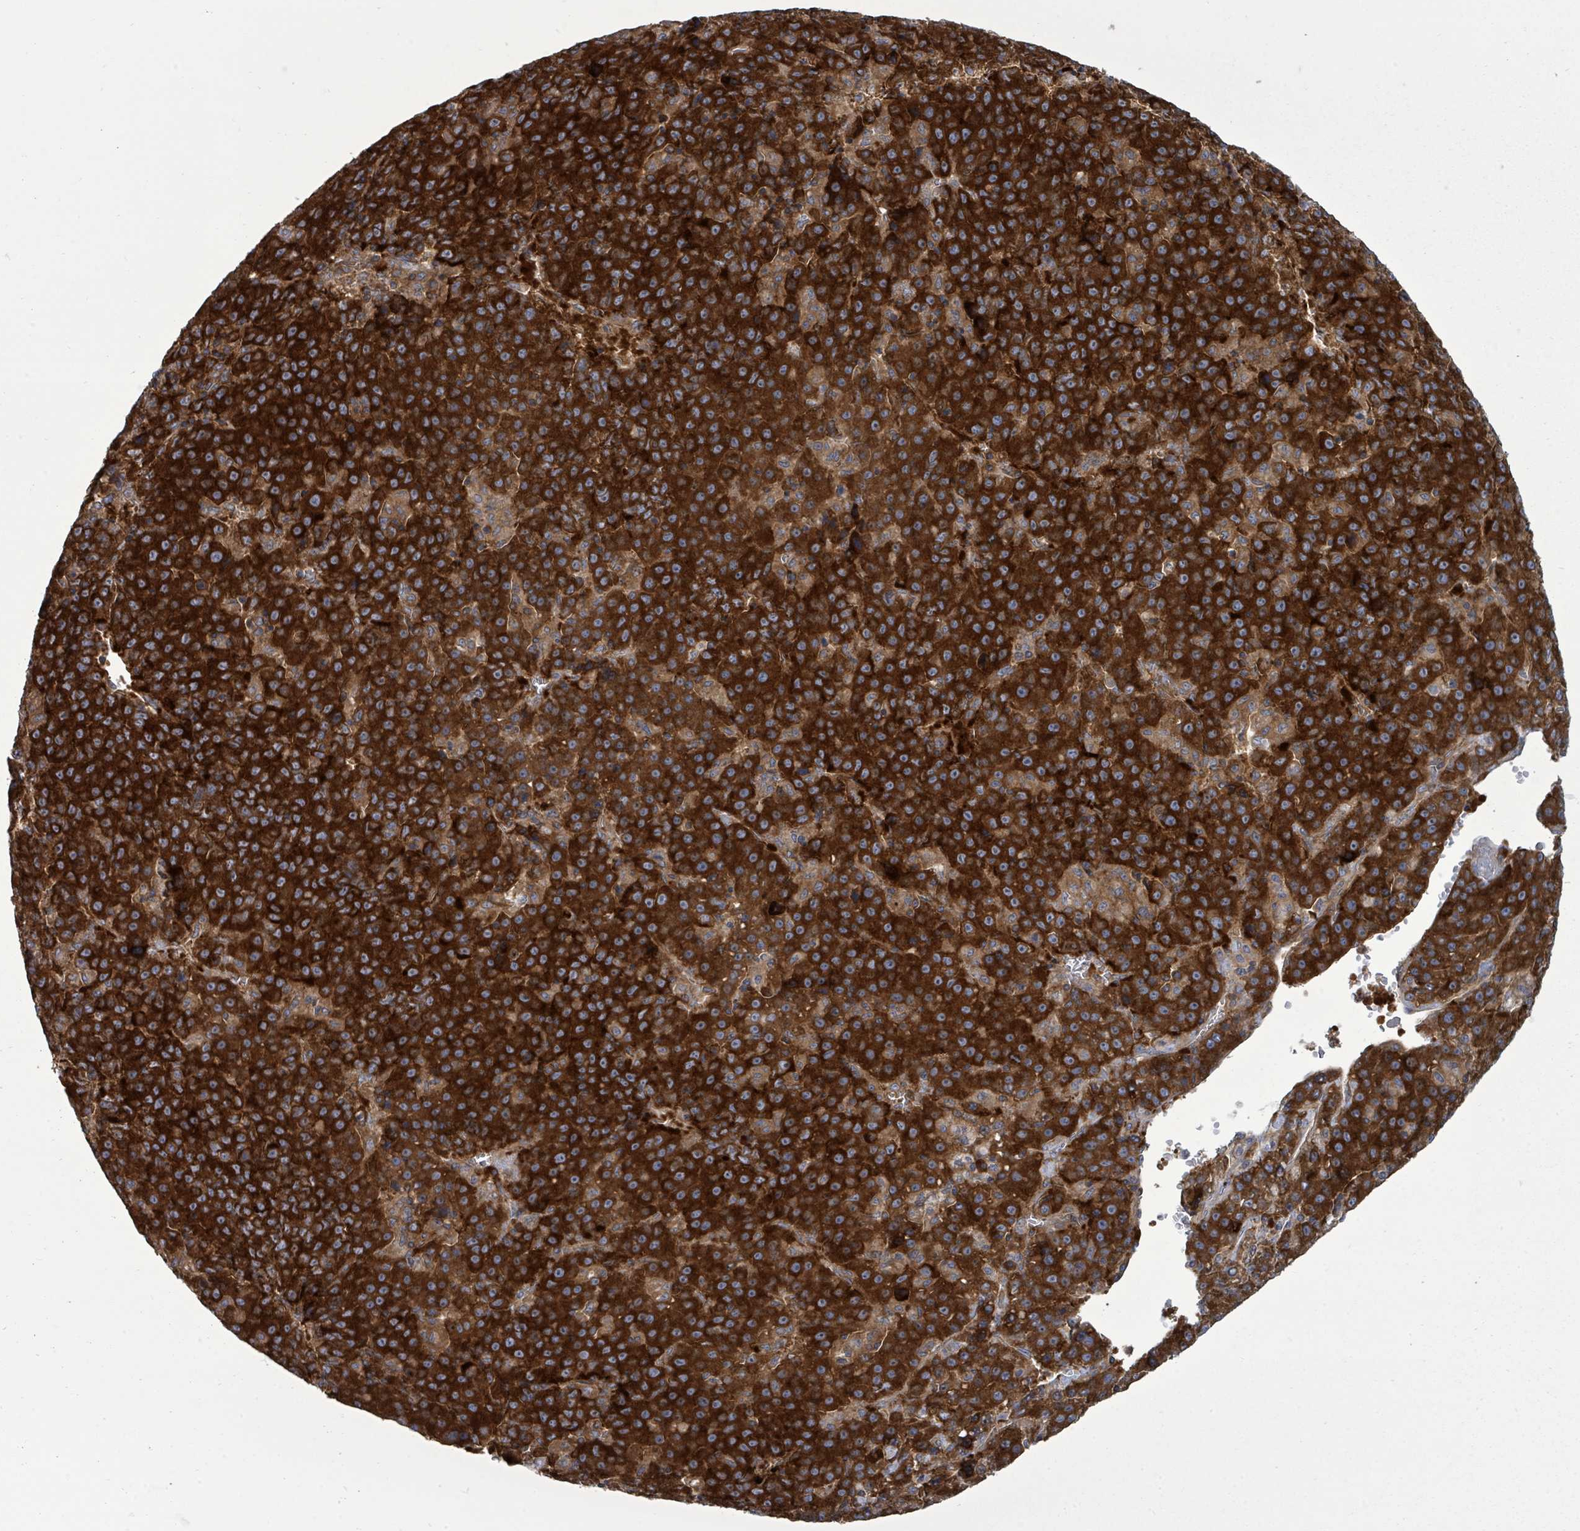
{"staining": {"intensity": "strong", "quantity": ">75%", "location": "cytoplasmic/membranous"}, "tissue": "liver cancer", "cell_type": "Tumor cells", "image_type": "cancer", "snomed": [{"axis": "morphology", "description": "Carcinoma, Hepatocellular, NOS"}, {"axis": "topography", "description": "Liver"}], "caption": "Protein analysis of liver cancer (hepatocellular carcinoma) tissue demonstrates strong cytoplasmic/membranous staining in about >75% of tumor cells.", "gene": "EIF3C", "patient": {"sex": "female", "age": 53}}